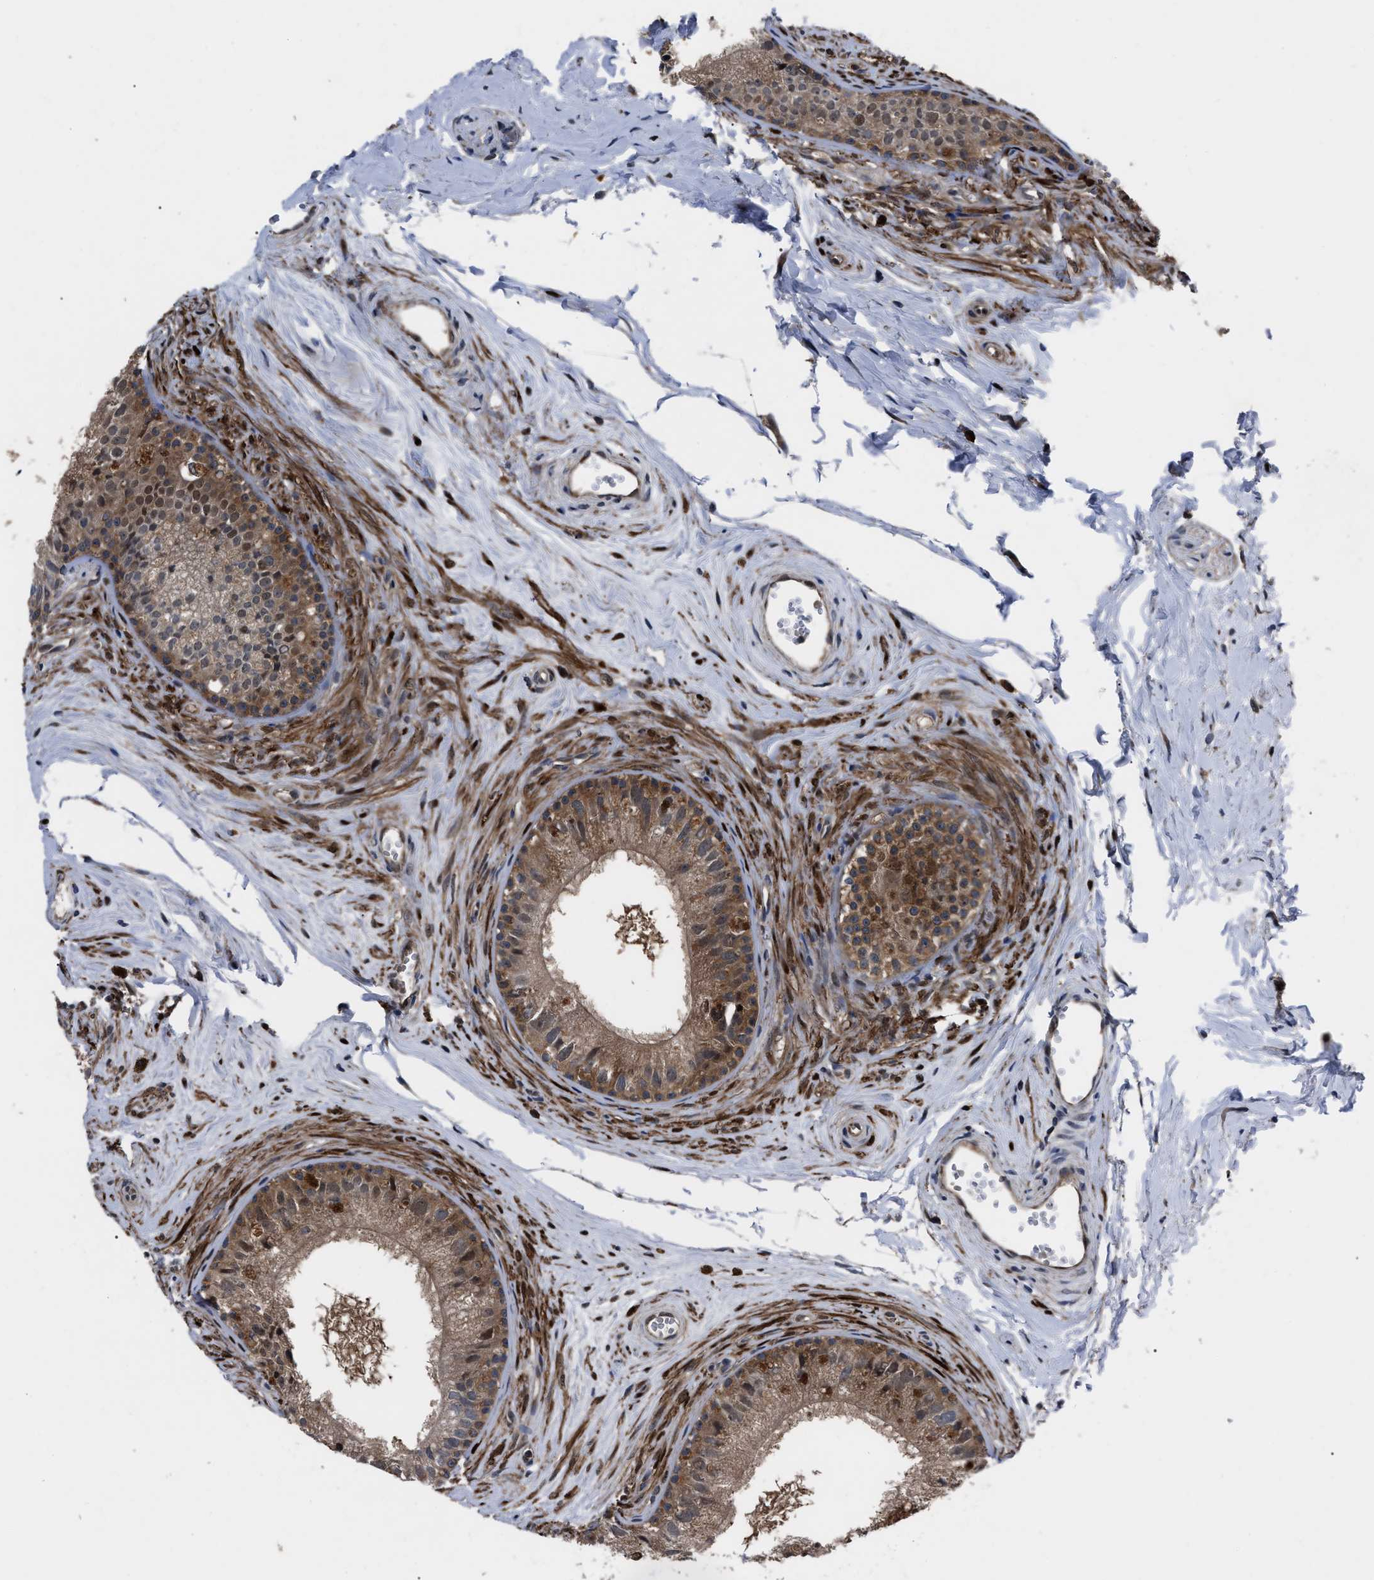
{"staining": {"intensity": "strong", "quantity": ">75%", "location": "cytoplasmic/membranous"}, "tissue": "epididymis", "cell_type": "Glandular cells", "image_type": "normal", "snomed": [{"axis": "morphology", "description": "Normal tissue, NOS"}, {"axis": "topography", "description": "Epididymis"}], "caption": "Immunohistochemical staining of normal human epididymis reveals high levels of strong cytoplasmic/membranous expression in approximately >75% of glandular cells. (DAB (3,3'-diaminobenzidine) IHC with brightfield microscopy, high magnification).", "gene": "GET4", "patient": {"sex": "male", "age": 56}}